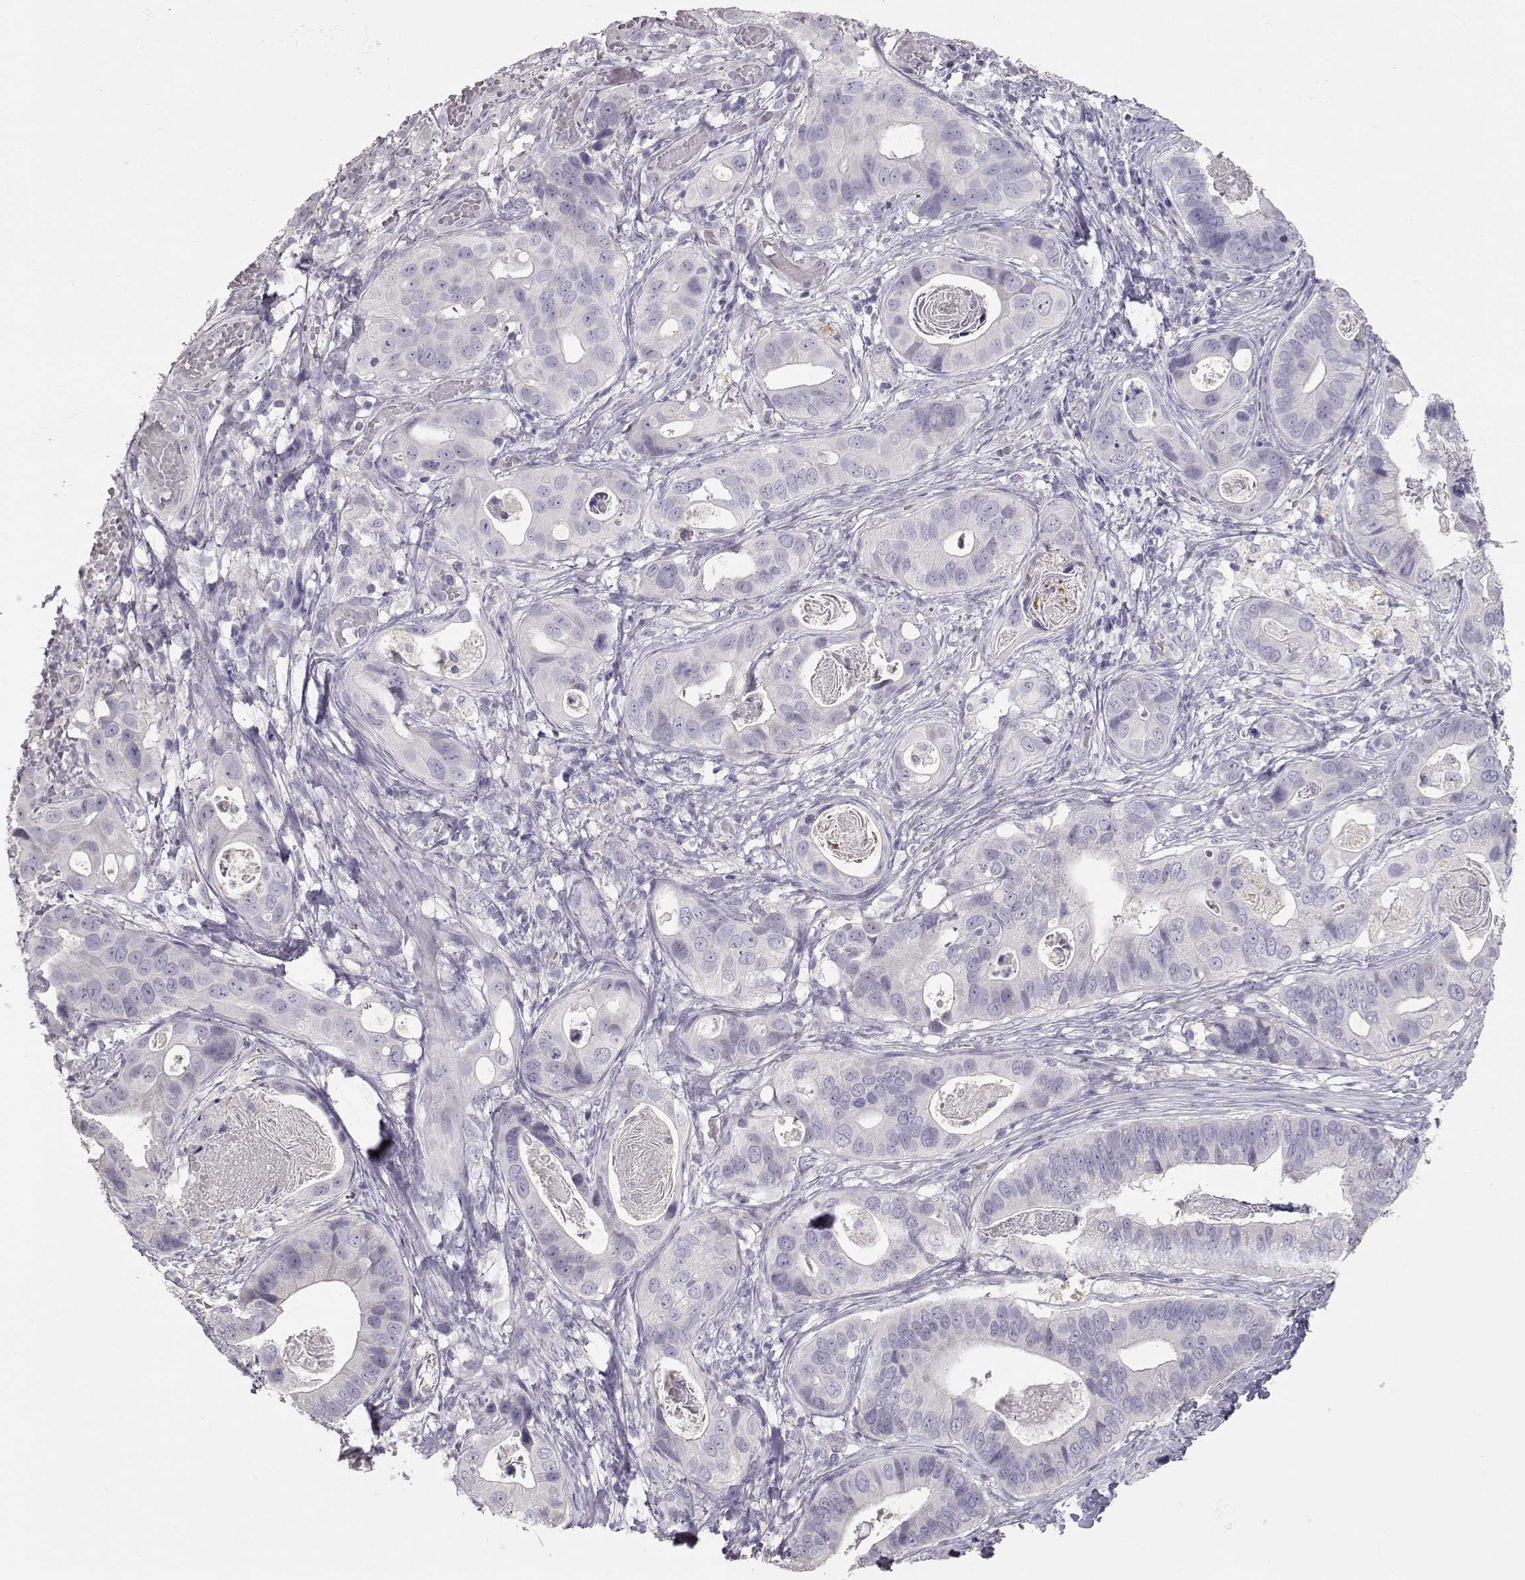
{"staining": {"intensity": "negative", "quantity": "none", "location": "none"}, "tissue": "stomach cancer", "cell_type": "Tumor cells", "image_type": "cancer", "snomed": [{"axis": "morphology", "description": "Adenocarcinoma, NOS"}, {"axis": "topography", "description": "Stomach"}], "caption": "Tumor cells show no significant protein expression in stomach adenocarcinoma.", "gene": "SLC18A1", "patient": {"sex": "male", "age": 84}}